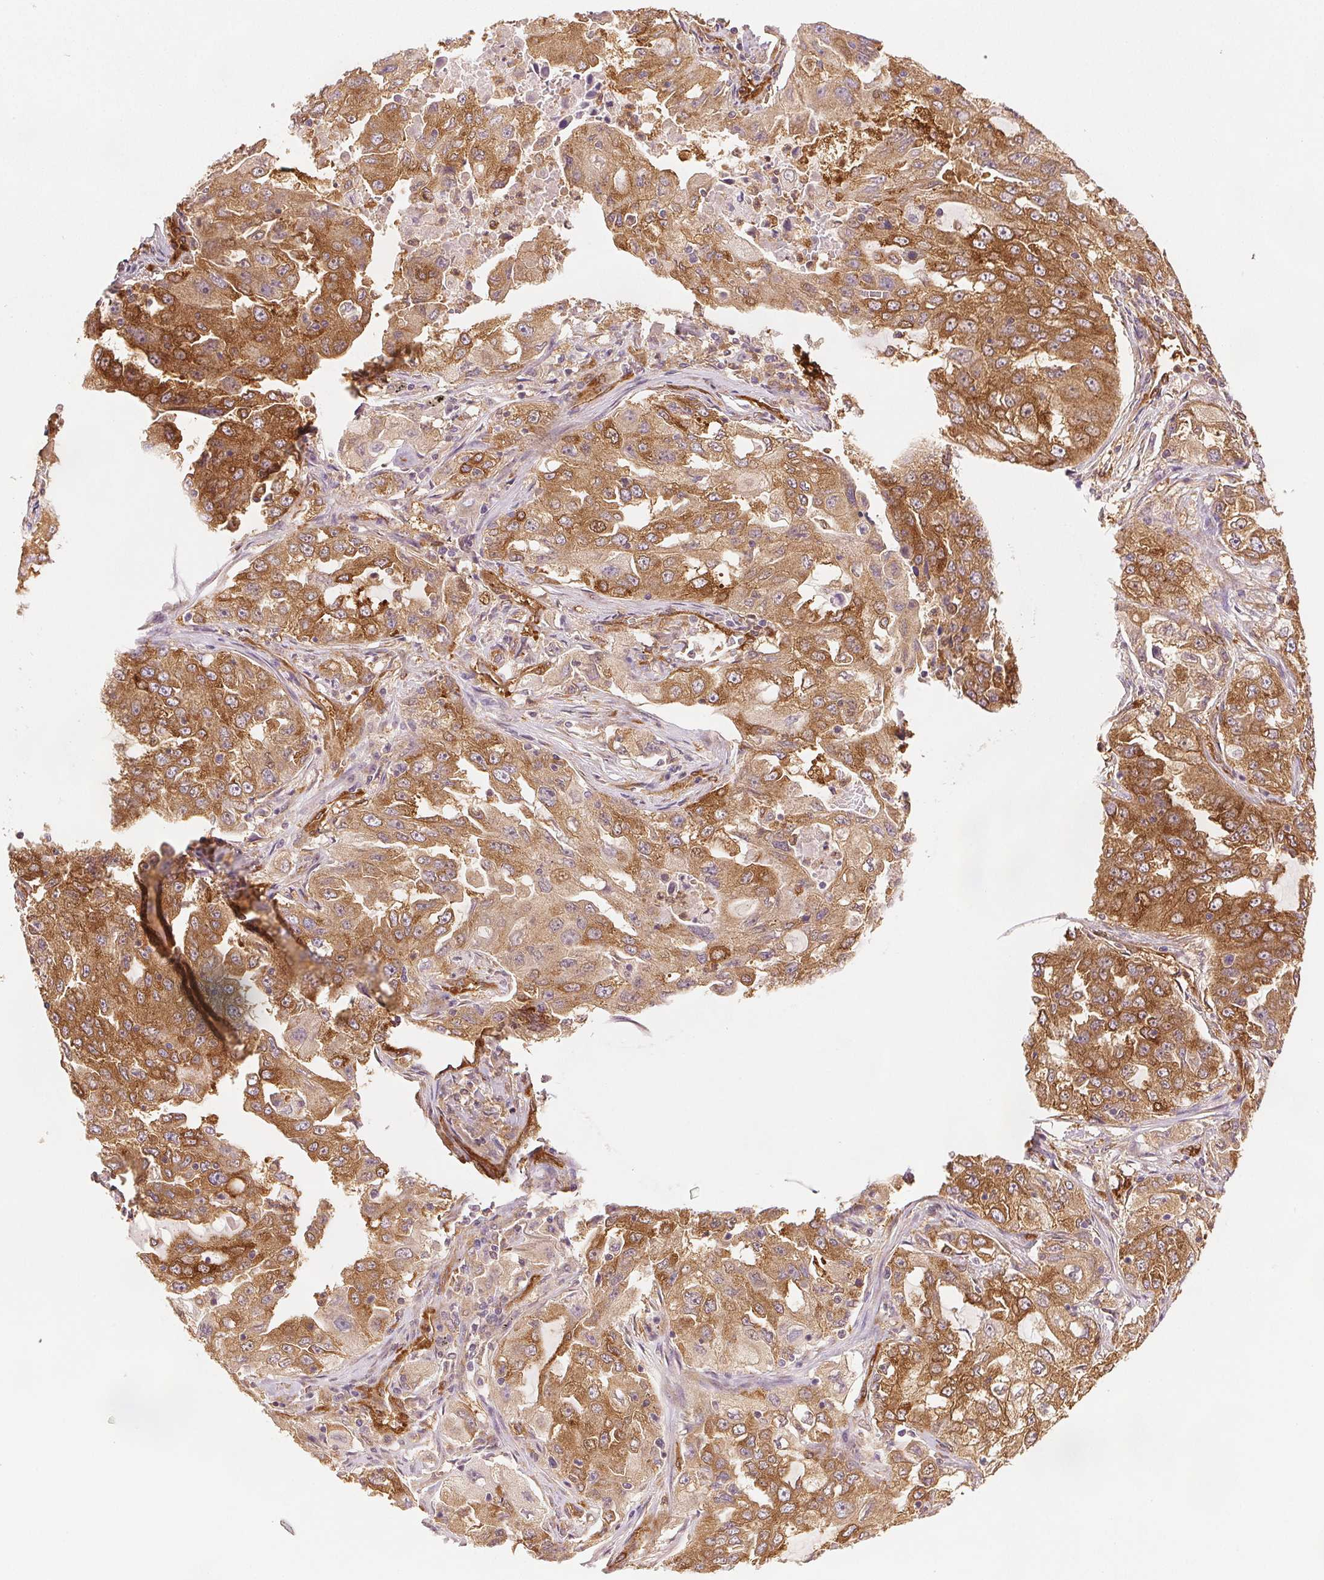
{"staining": {"intensity": "moderate", "quantity": ">75%", "location": "cytoplasmic/membranous"}, "tissue": "lung cancer", "cell_type": "Tumor cells", "image_type": "cancer", "snomed": [{"axis": "morphology", "description": "Adenocarcinoma, NOS"}, {"axis": "topography", "description": "Lung"}], "caption": "The photomicrograph demonstrates immunohistochemical staining of adenocarcinoma (lung). There is moderate cytoplasmic/membranous staining is seen in about >75% of tumor cells.", "gene": "DIAPH2", "patient": {"sex": "female", "age": 61}}